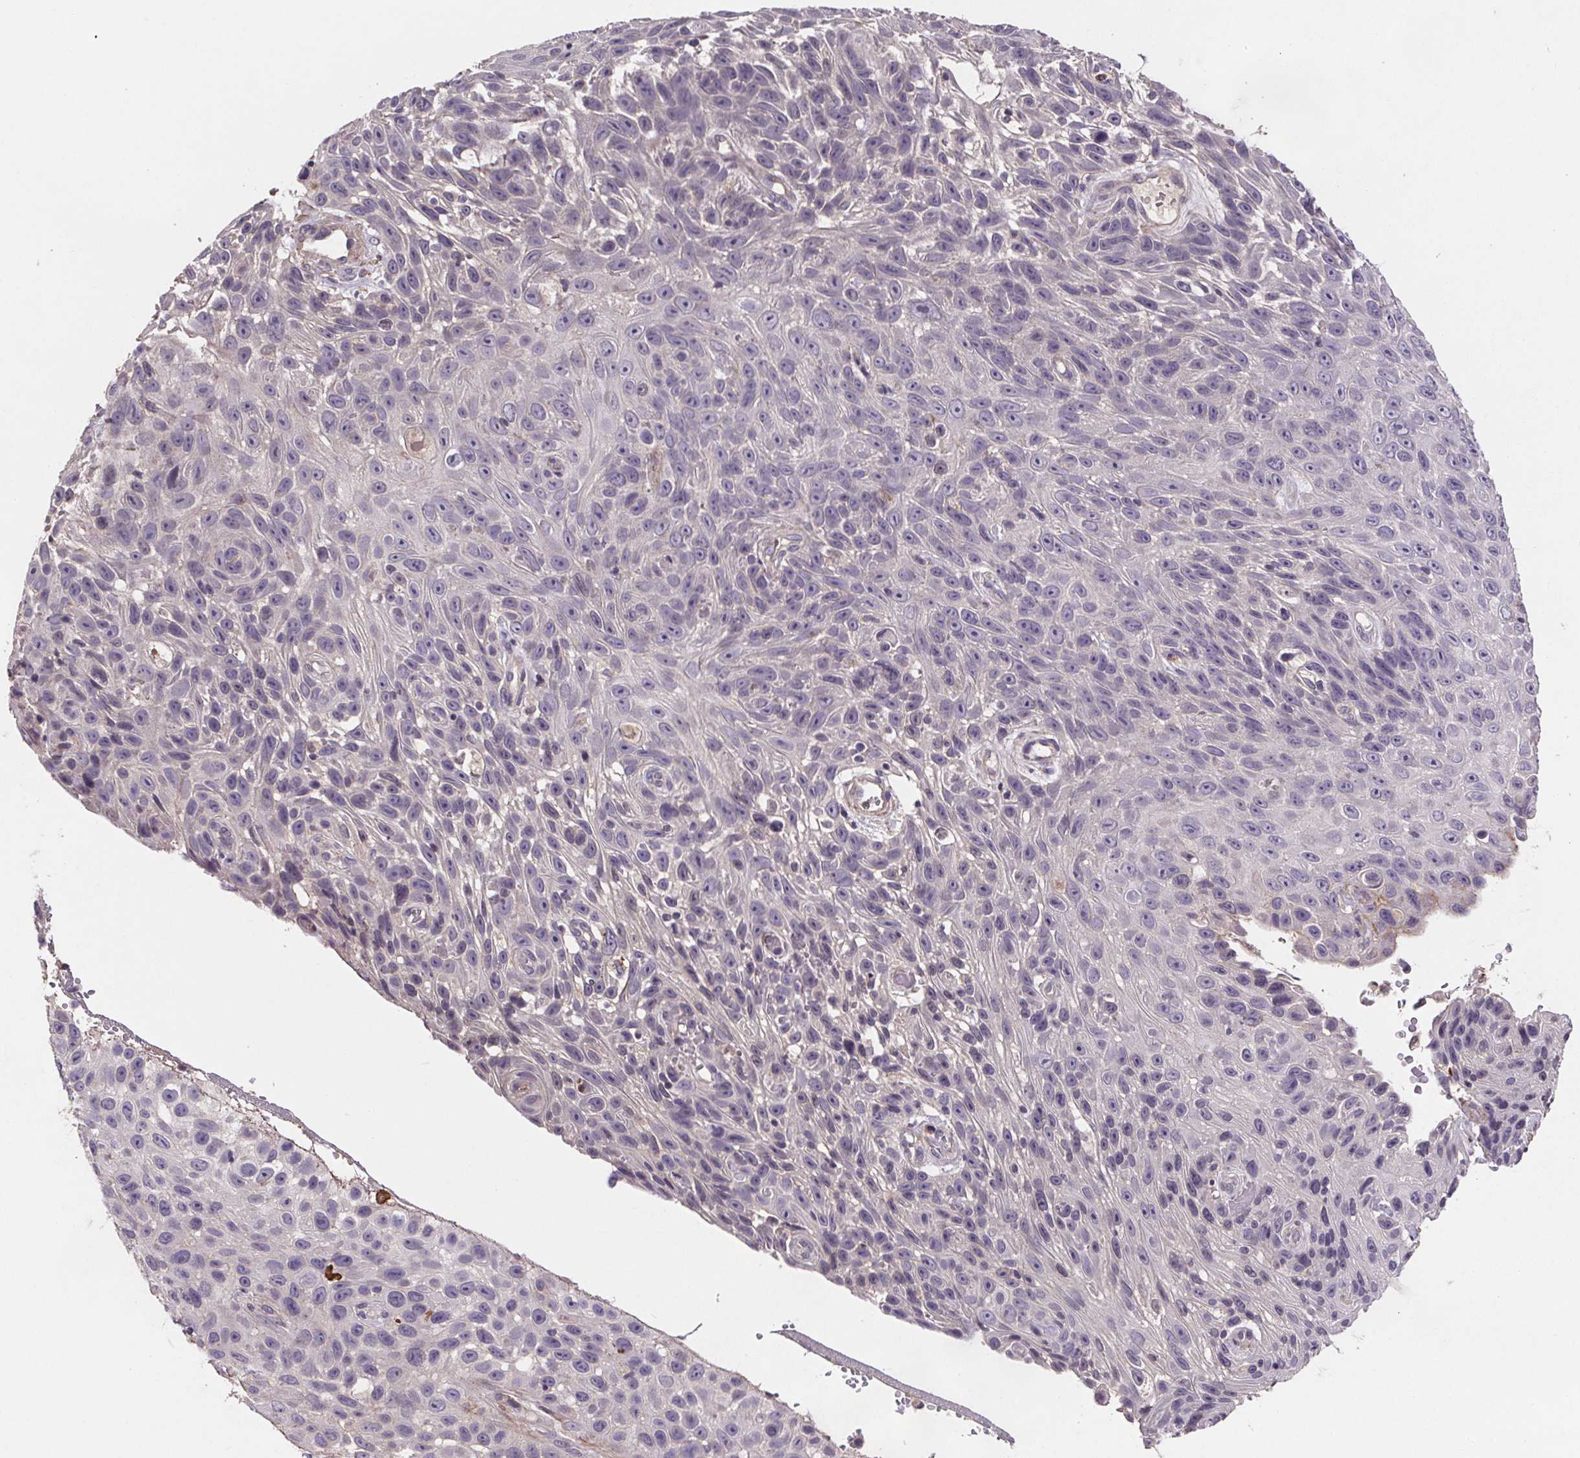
{"staining": {"intensity": "negative", "quantity": "none", "location": "none"}, "tissue": "skin cancer", "cell_type": "Tumor cells", "image_type": "cancer", "snomed": [{"axis": "morphology", "description": "Squamous cell carcinoma, NOS"}, {"axis": "topography", "description": "Skin"}], "caption": "An immunohistochemistry (IHC) image of skin cancer is shown. There is no staining in tumor cells of skin cancer.", "gene": "CLN3", "patient": {"sex": "male", "age": 82}}